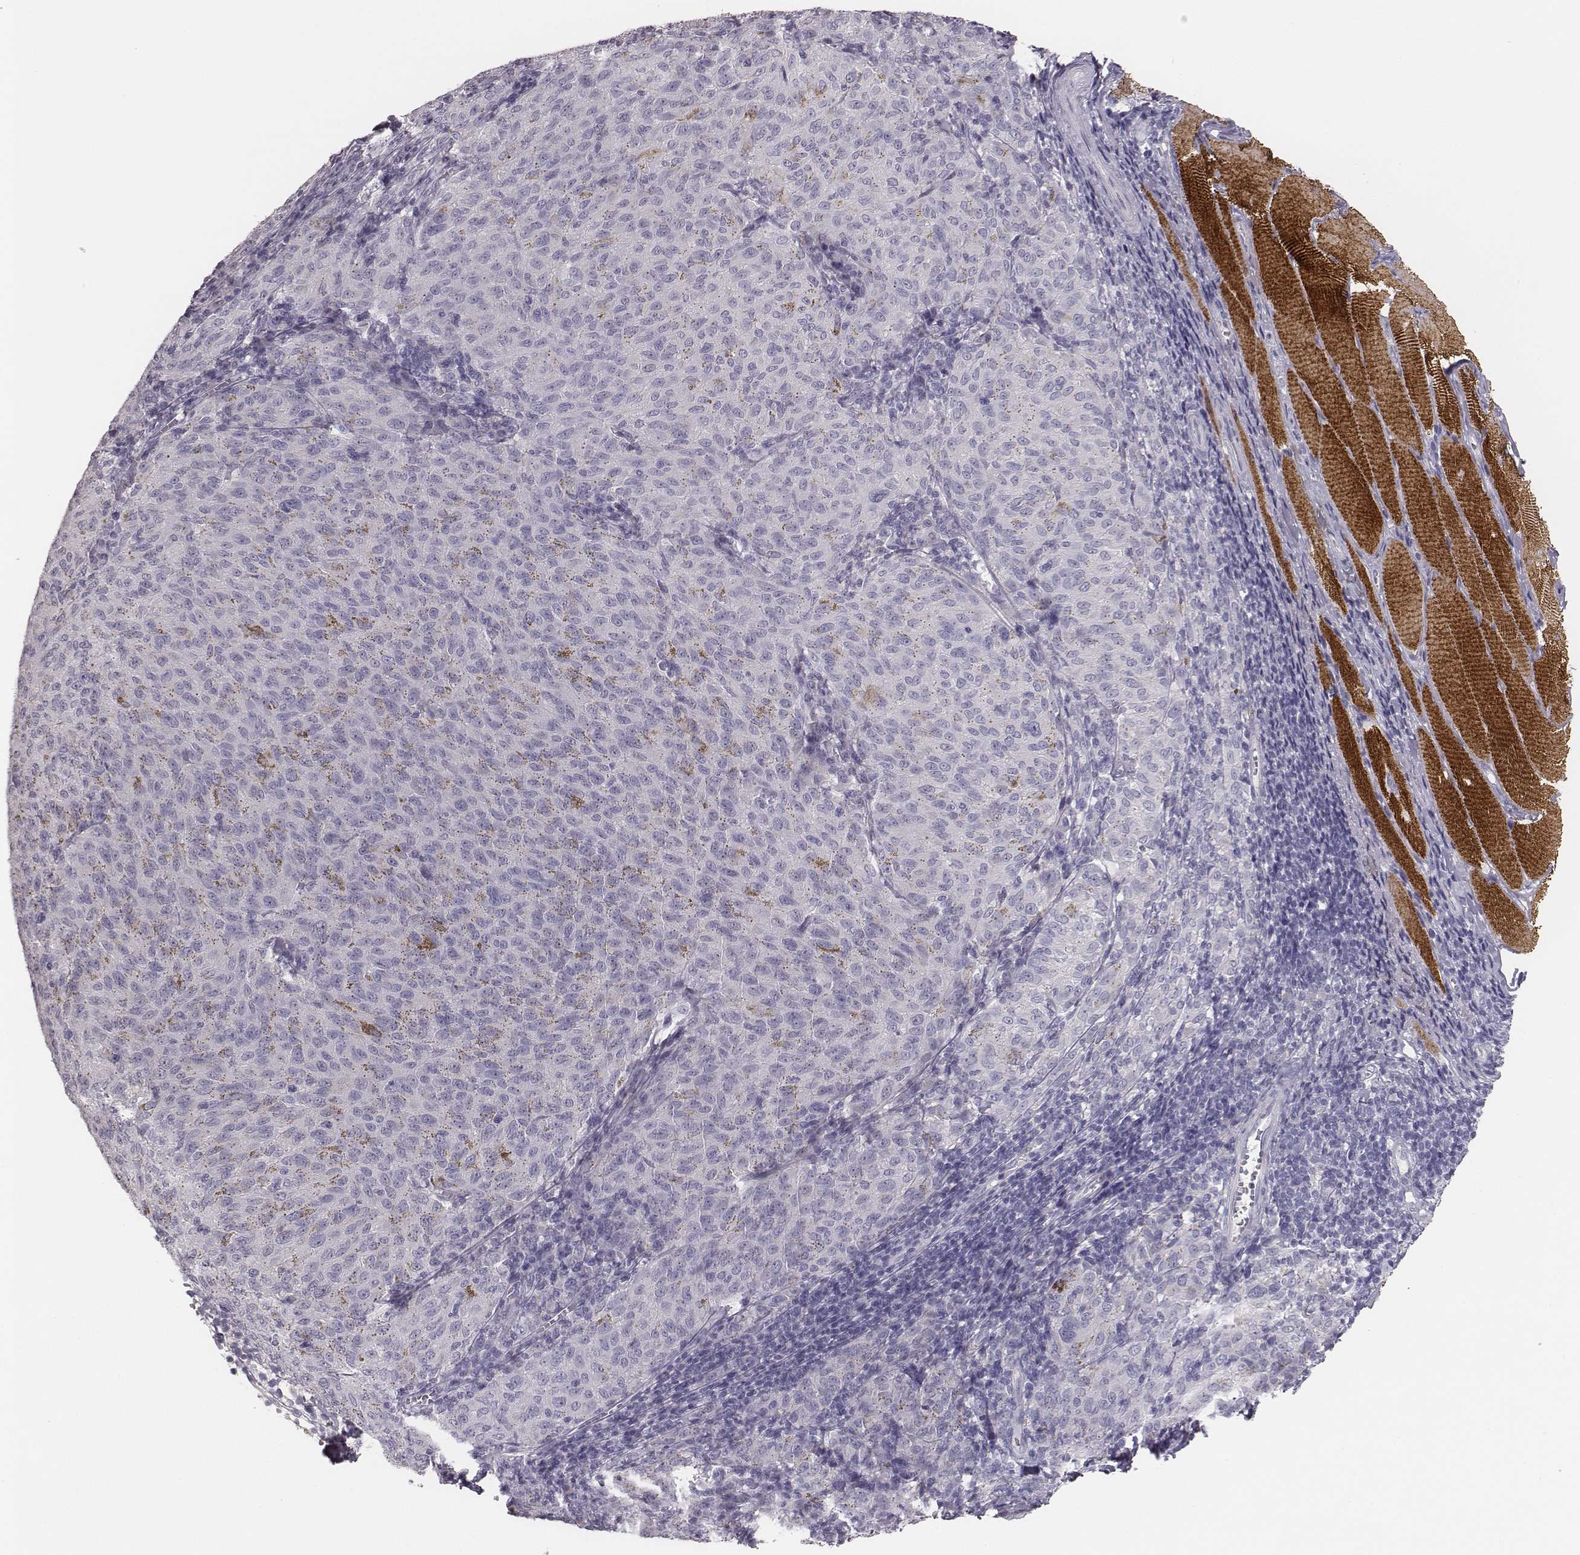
{"staining": {"intensity": "negative", "quantity": "none", "location": "none"}, "tissue": "melanoma", "cell_type": "Tumor cells", "image_type": "cancer", "snomed": [{"axis": "morphology", "description": "Malignant melanoma, NOS"}, {"axis": "topography", "description": "Skin"}], "caption": "Human malignant melanoma stained for a protein using immunohistochemistry shows no positivity in tumor cells.", "gene": "MYH6", "patient": {"sex": "female", "age": 72}}